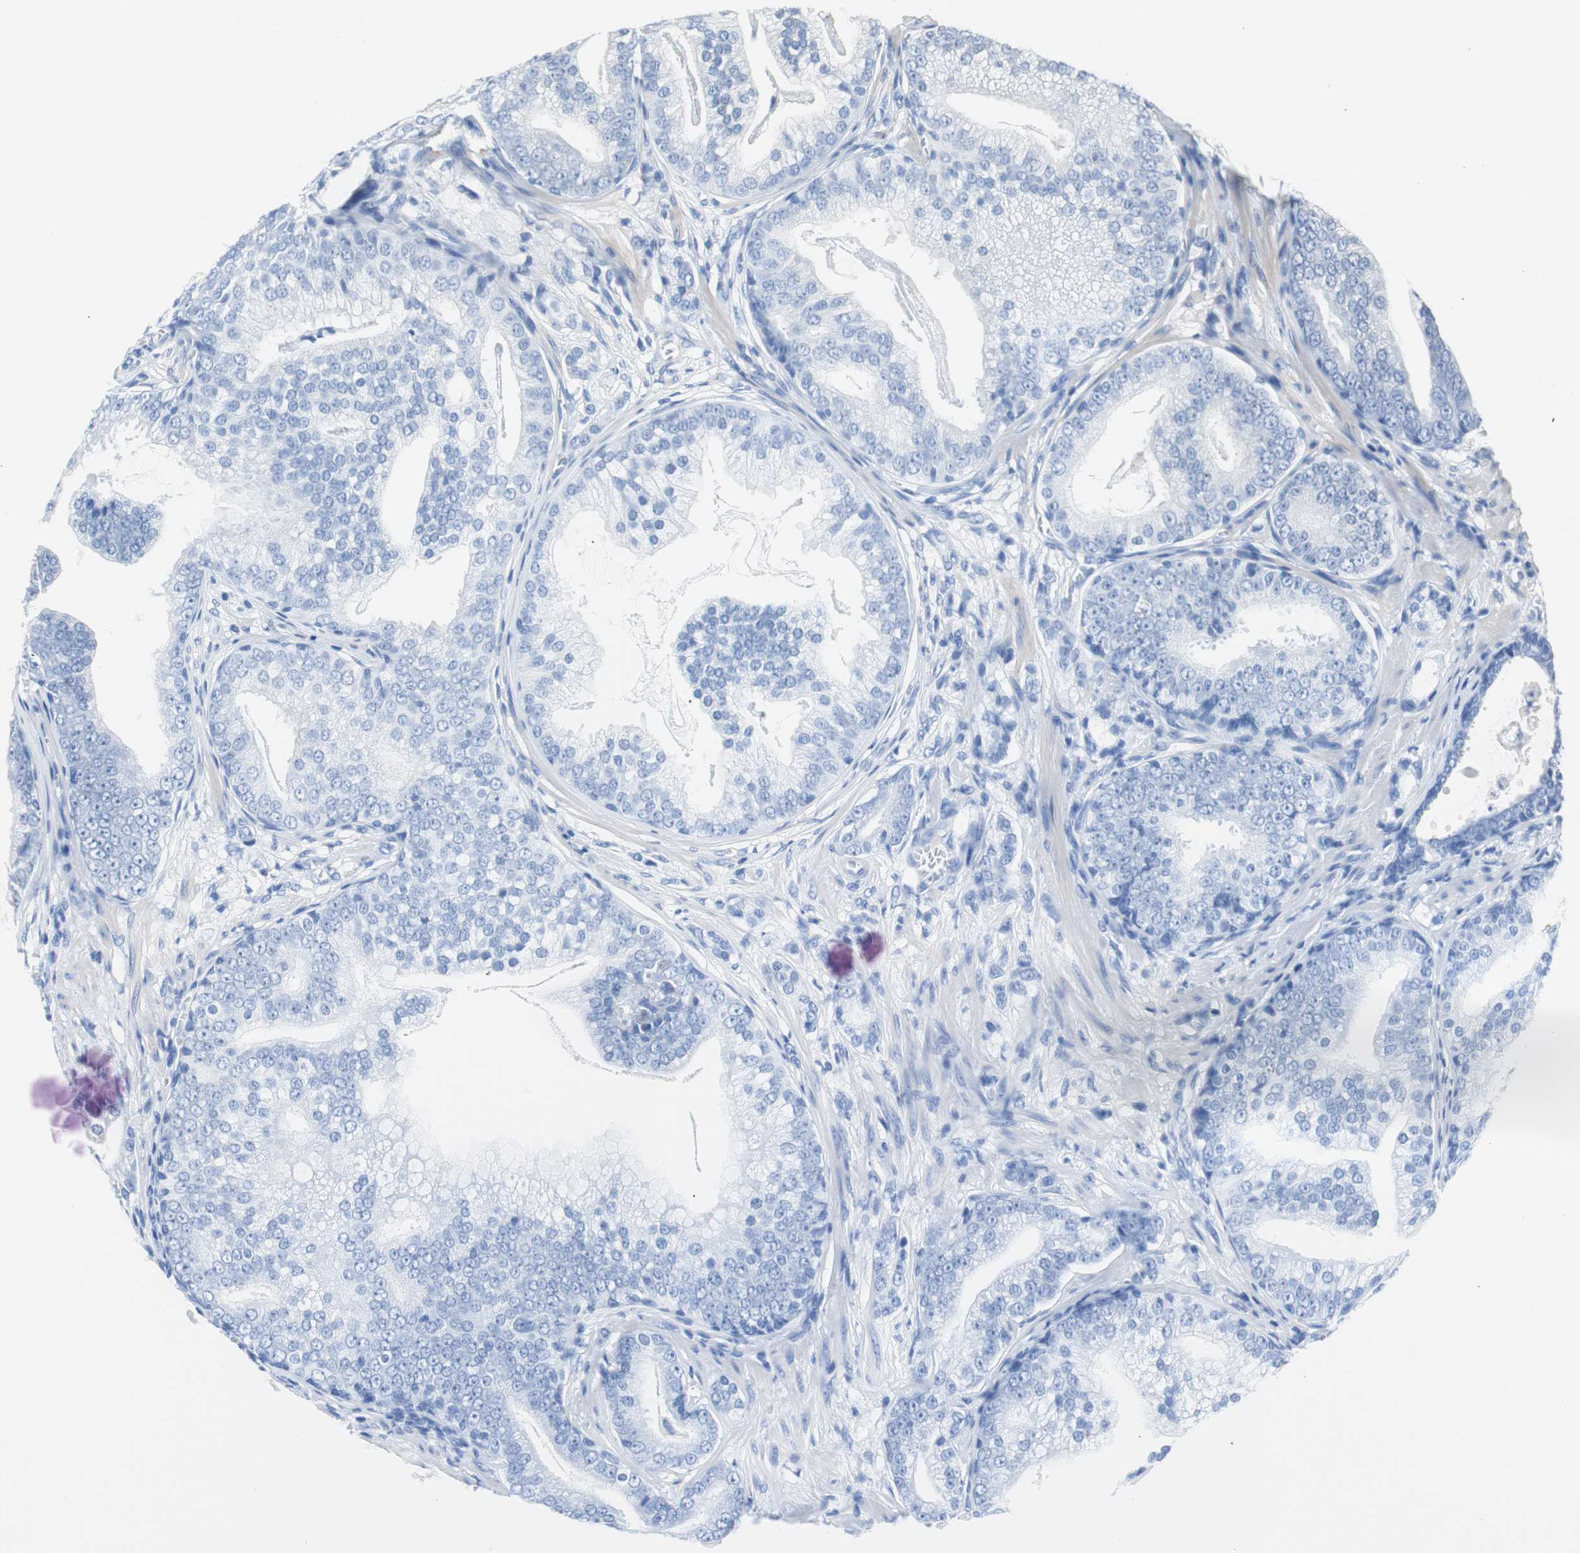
{"staining": {"intensity": "negative", "quantity": "none", "location": "none"}, "tissue": "prostate cancer", "cell_type": "Tumor cells", "image_type": "cancer", "snomed": [{"axis": "morphology", "description": "Adenocarcinoma, Low grade"}, {"axis": "topography", "description": "Prostate"}], "caption": "Human prostate cancer (adenocarcinoma (low-grade)) stained for a protein using immunohistochemistry exhibits no expression in tumor cells.", "gene": "PITRM1", "patient": {"sex": "male", "age": 58}}